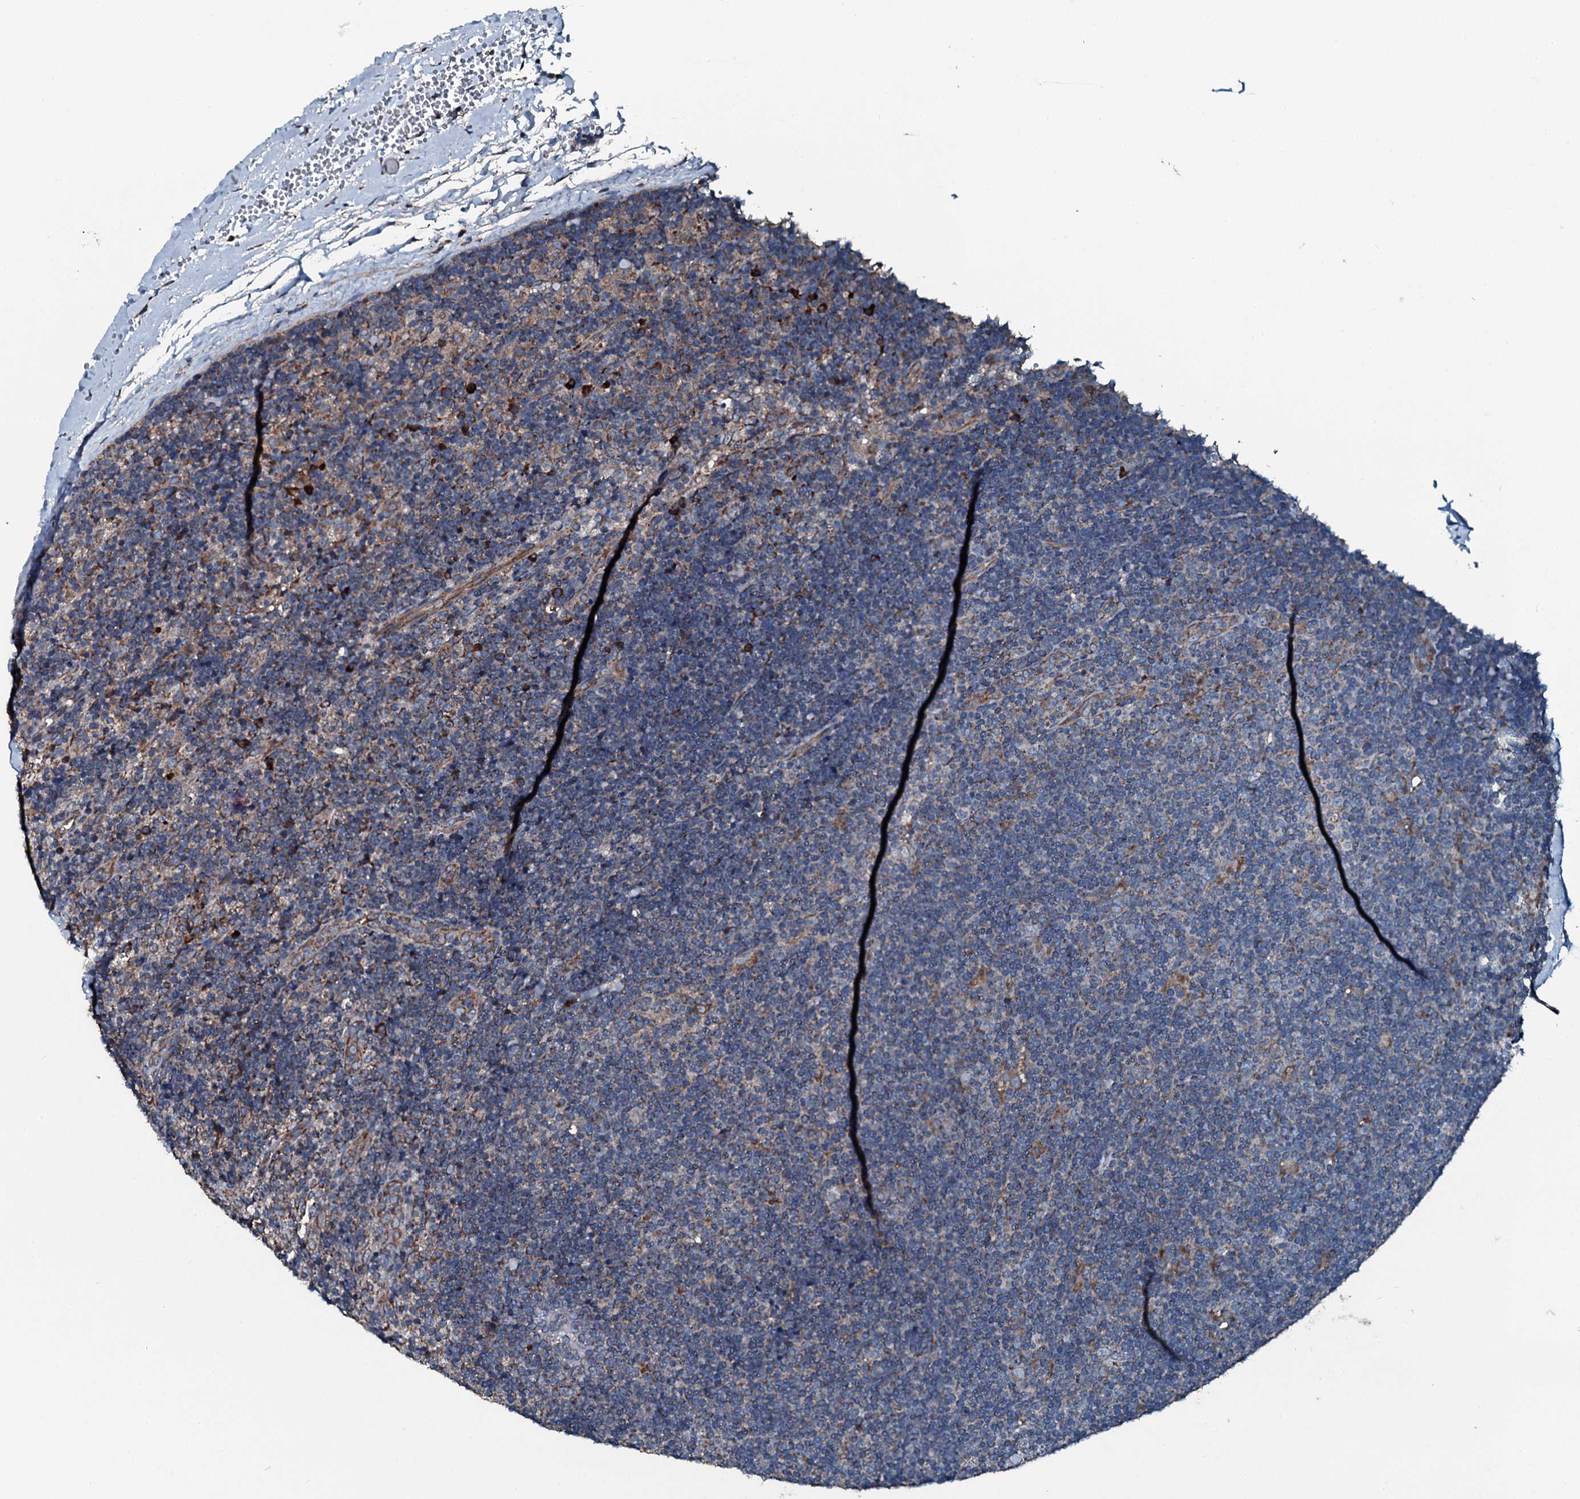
{"staining": {"intensity": "moderate", "quantity": "<25%", "location": "cytoplasmic/membranous"}, "tissue": "lymphoma", "cell_type": "Tumor cells", "image_type": "cancer", "snomed": [{"axis": "morphology", "description": "Hodgkin's disease, NOS"}, {"axis": "topography", "description": "Lymph node"}], "caption": "DAB (3,3'-diaminobenzidine) immunohistochemical staining of Hodgkin's disease reveals moderate cytoplasmic/membranous protein positivity in approximately <25% of tumor cells. The protein is stained brown, and the nuclei are stained in blue (DAB (3,3'-diaminobenzidine) IHC with brightfield microscopy, high magnification).", "gene": "ACSS3", "patient": {"sex": "female", "age": 57}}